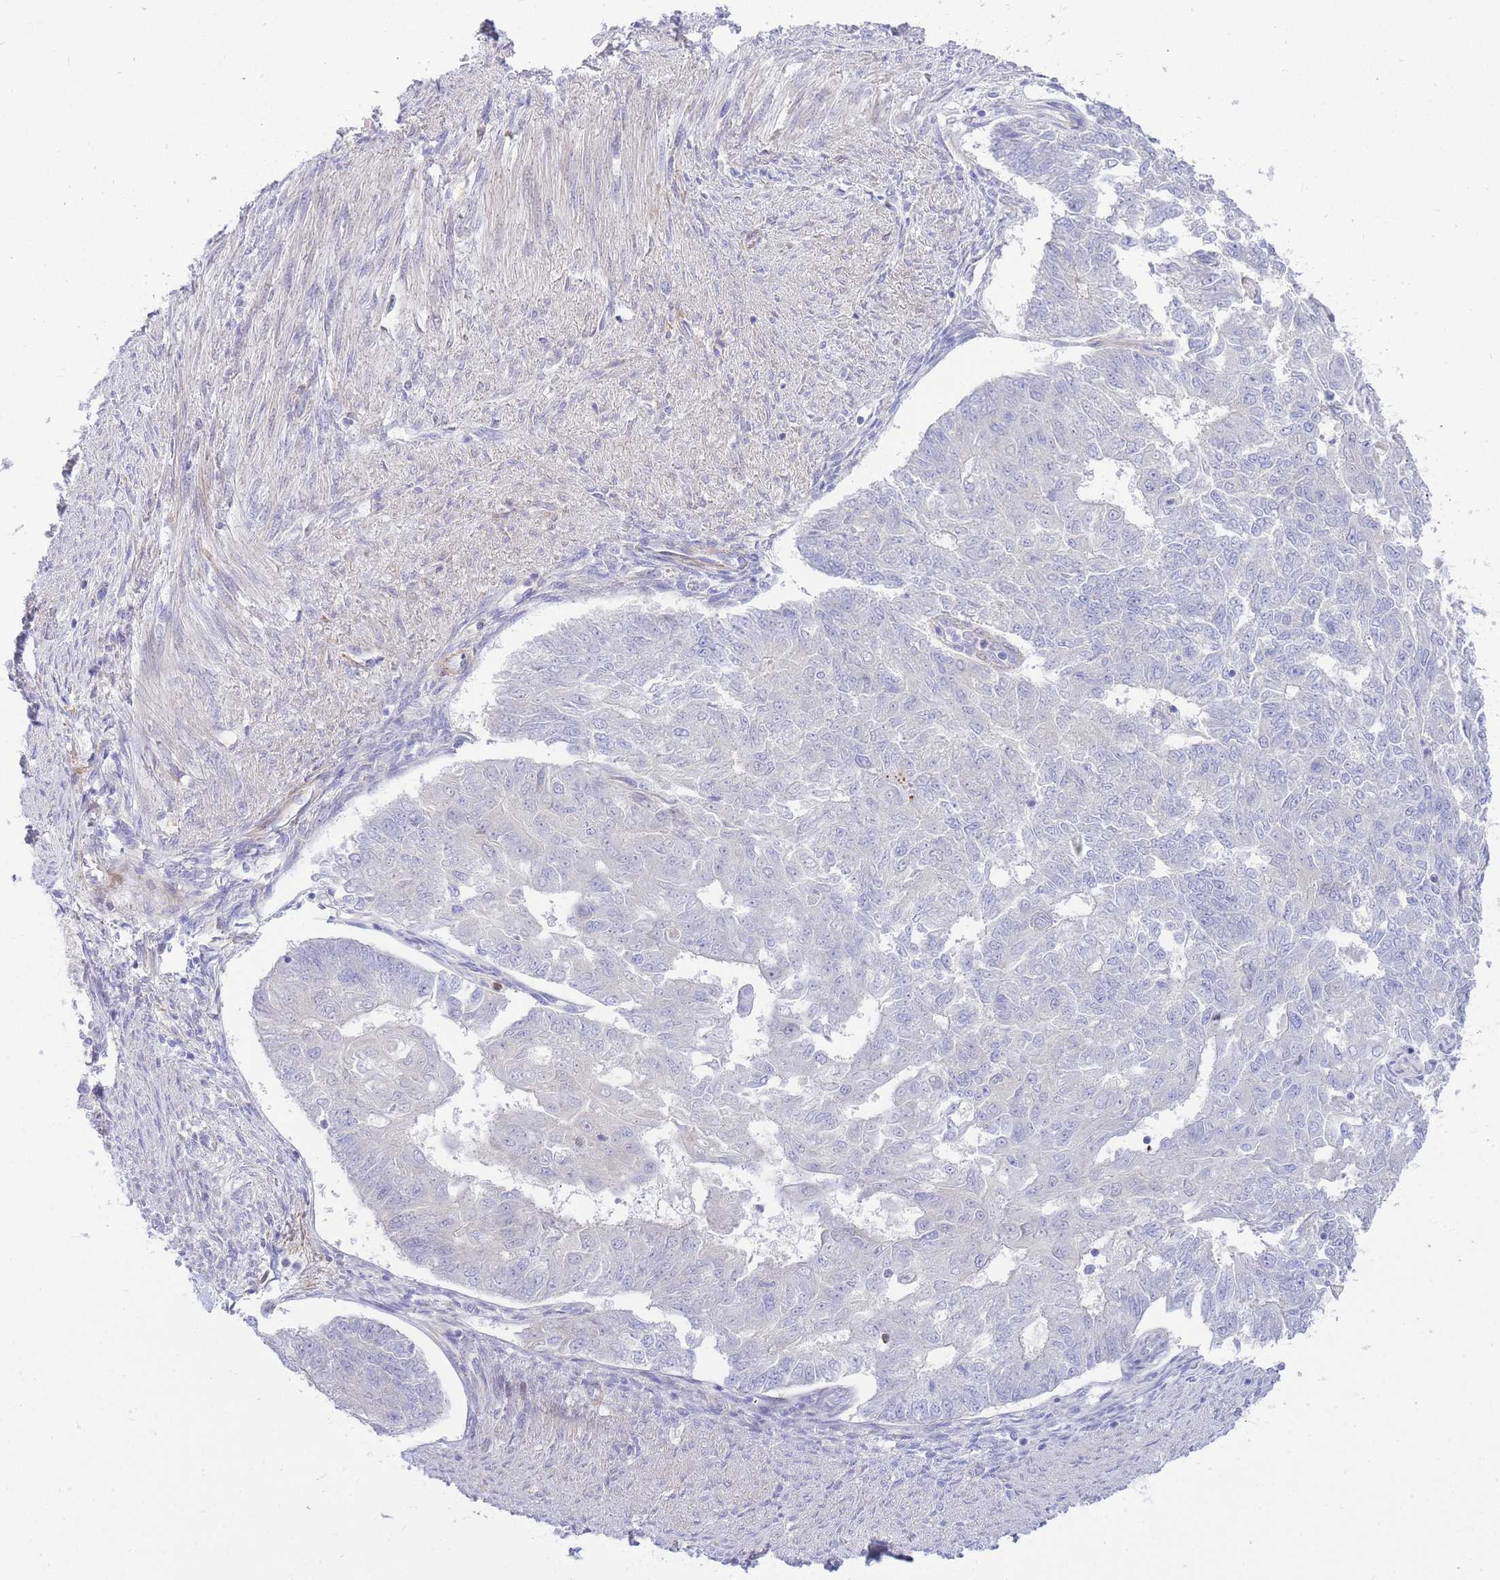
{"staining": {"intensity": "negative", "quantity": "none", "location": "none"}, "tissue": "endometrial cancer", "cell_type": "Tumor cells", "image_type": "cancer", "snomed": [{"axis": "morphology", "description": "Adenocarcinoma, NOS"}, {"axis": "topography", "description": "Endometrium"}], "caption": "Image shows no protein expression in tumor cells of adenocarcinoma (endometrial) tissue.", "gene": "FBN3", "patient": {"sex": "female", "age": 32}}